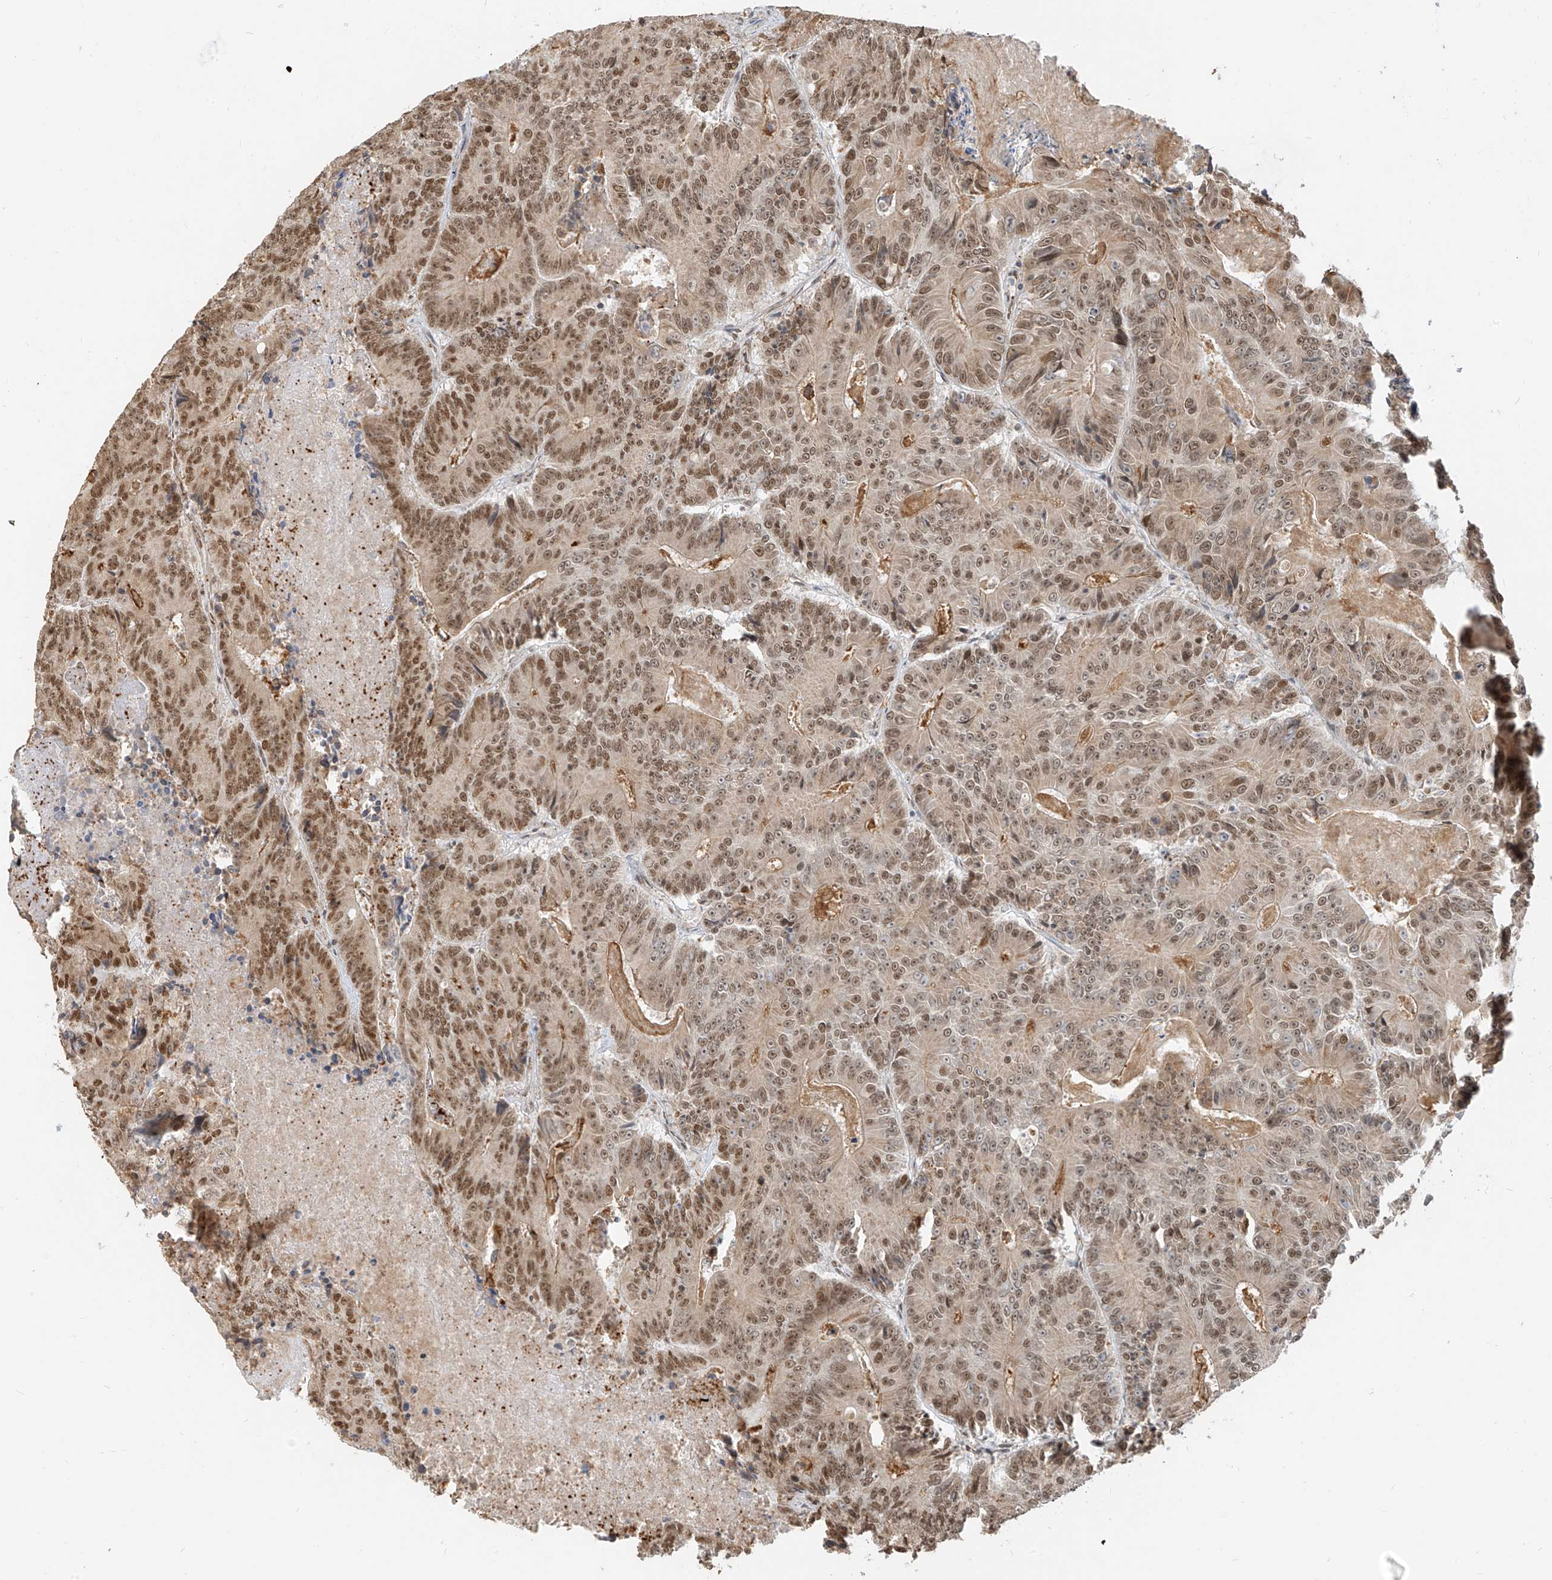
{"staining": {"intensity": "moderate", "quantity": ">75%", "location": "nuclear"}, "tissue": "colorectal cancer", "cell_type": "Tumor cells", "image_type": "cancer", "snomed": [{"axis": "morphology", "description": "Adenocarcinoma, NOS"}, {"axis": "topography", "description": "Colon"}], "caption": "IHC image of adenocarcinoma (colorectal) stained for a protein (brown), which exhibits medium levels of moderate nuclear staining in about >75% of tumor cells.", "gene": "ZMYM2", "patient": {"sex": "male", "age": 83}}